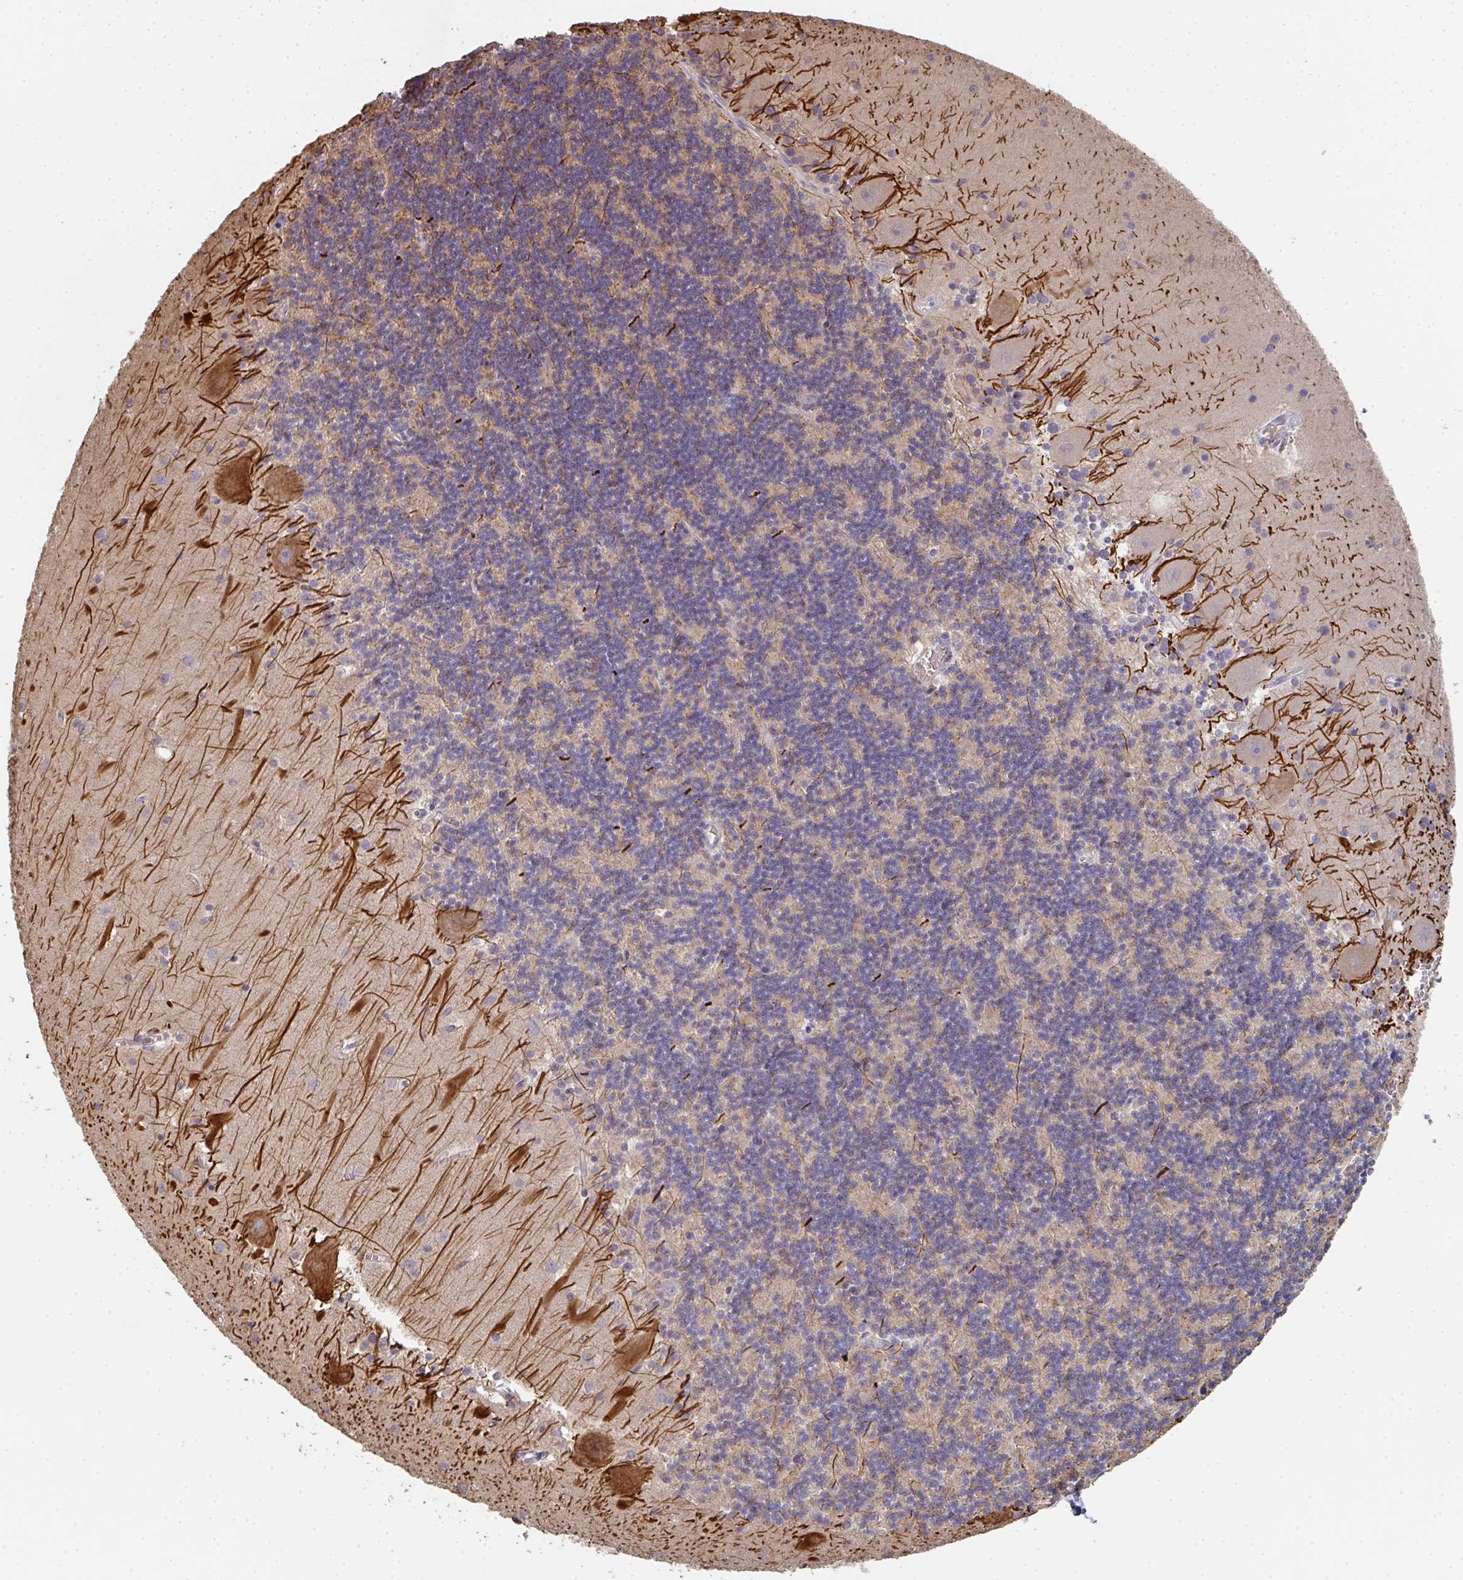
{"staining": {"intensity": "weak", "quantity": "<25%", "location": "cytoplasmic/membranous"}, "tissue": "cerebellum", "cell_type": "Cells in granular layer", "image_type": "normal", "snomed": [{"axis": "morphology", "description": "Normal tissue, NOS"}, {"axis": "topography", "description": "Cerebellum"}], "caption": "Cells in granular layer show no significant protein staining in normal cerebellum. Nuclei are stained in blue.", "gene": "POLG", "patient": {"sex": "male", "age": 54}}